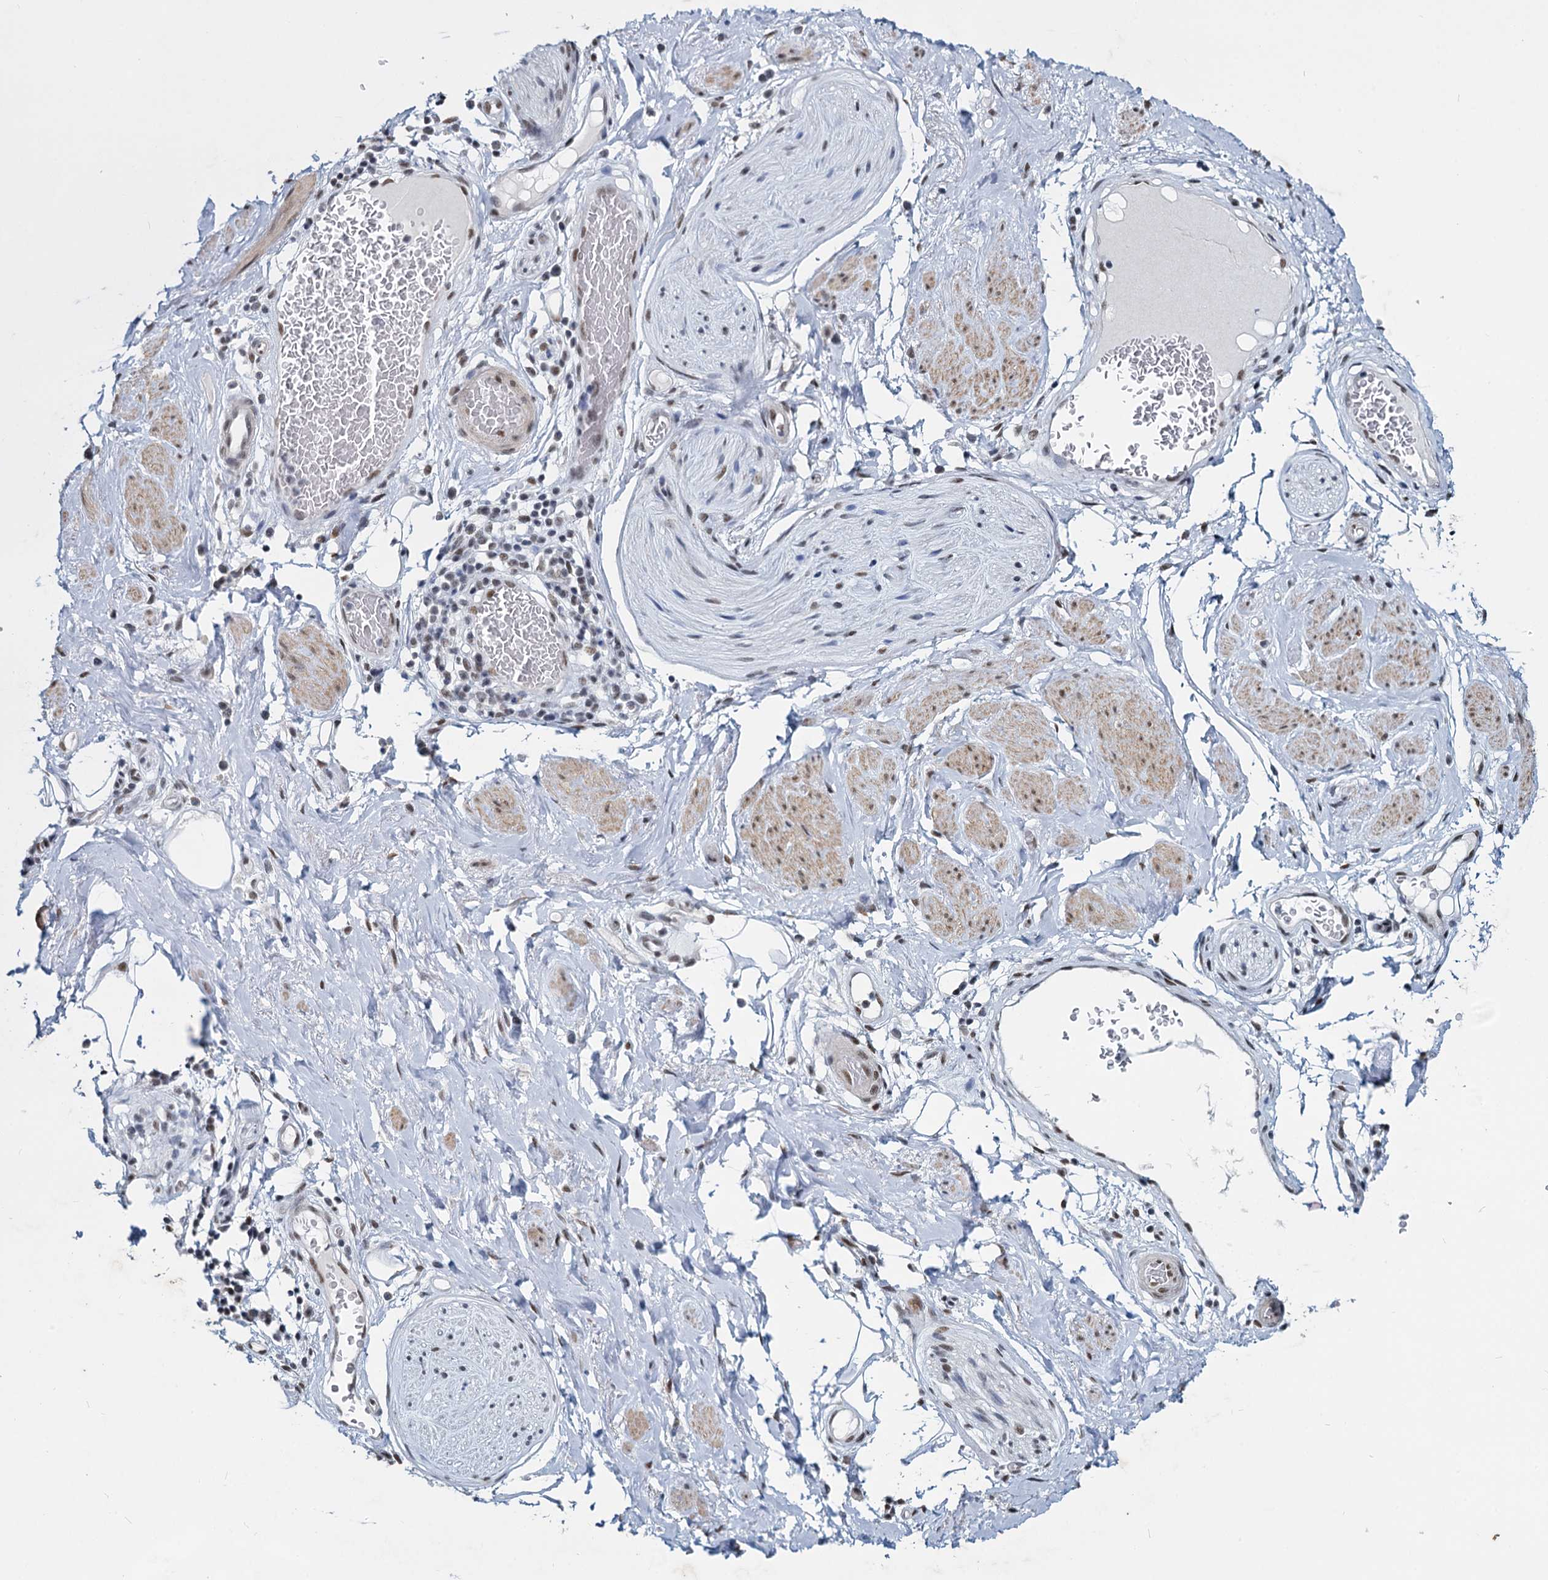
{"staining": {"intensity": "moderate", "quantity": ">75%", "location": "nuclear"}, "tissue": "adipose tissue", "cell_type": "Adipocytes", "image_type": "normal", "snomed": [{"axis": "morphology", "description": "Normal tissue, NOS"}, {"axis": "morphology", "description": "Adenocarcinoma, NOS"}, {"axis": "topography", "description": "Rectum"}, {"axis": "topography", "description": "Vagina"}, {"axis": "topography", "description": "Peripheral nerve tissue"}], "caption": "High-power microscopy captured an immunohistochemistry photomicrograph of benign adipose tissue, revealing moderate nuclear staining in about >75% of adipocytes.", "gene": "METTL14", "patient": {"sex": "female", "age": 71}}